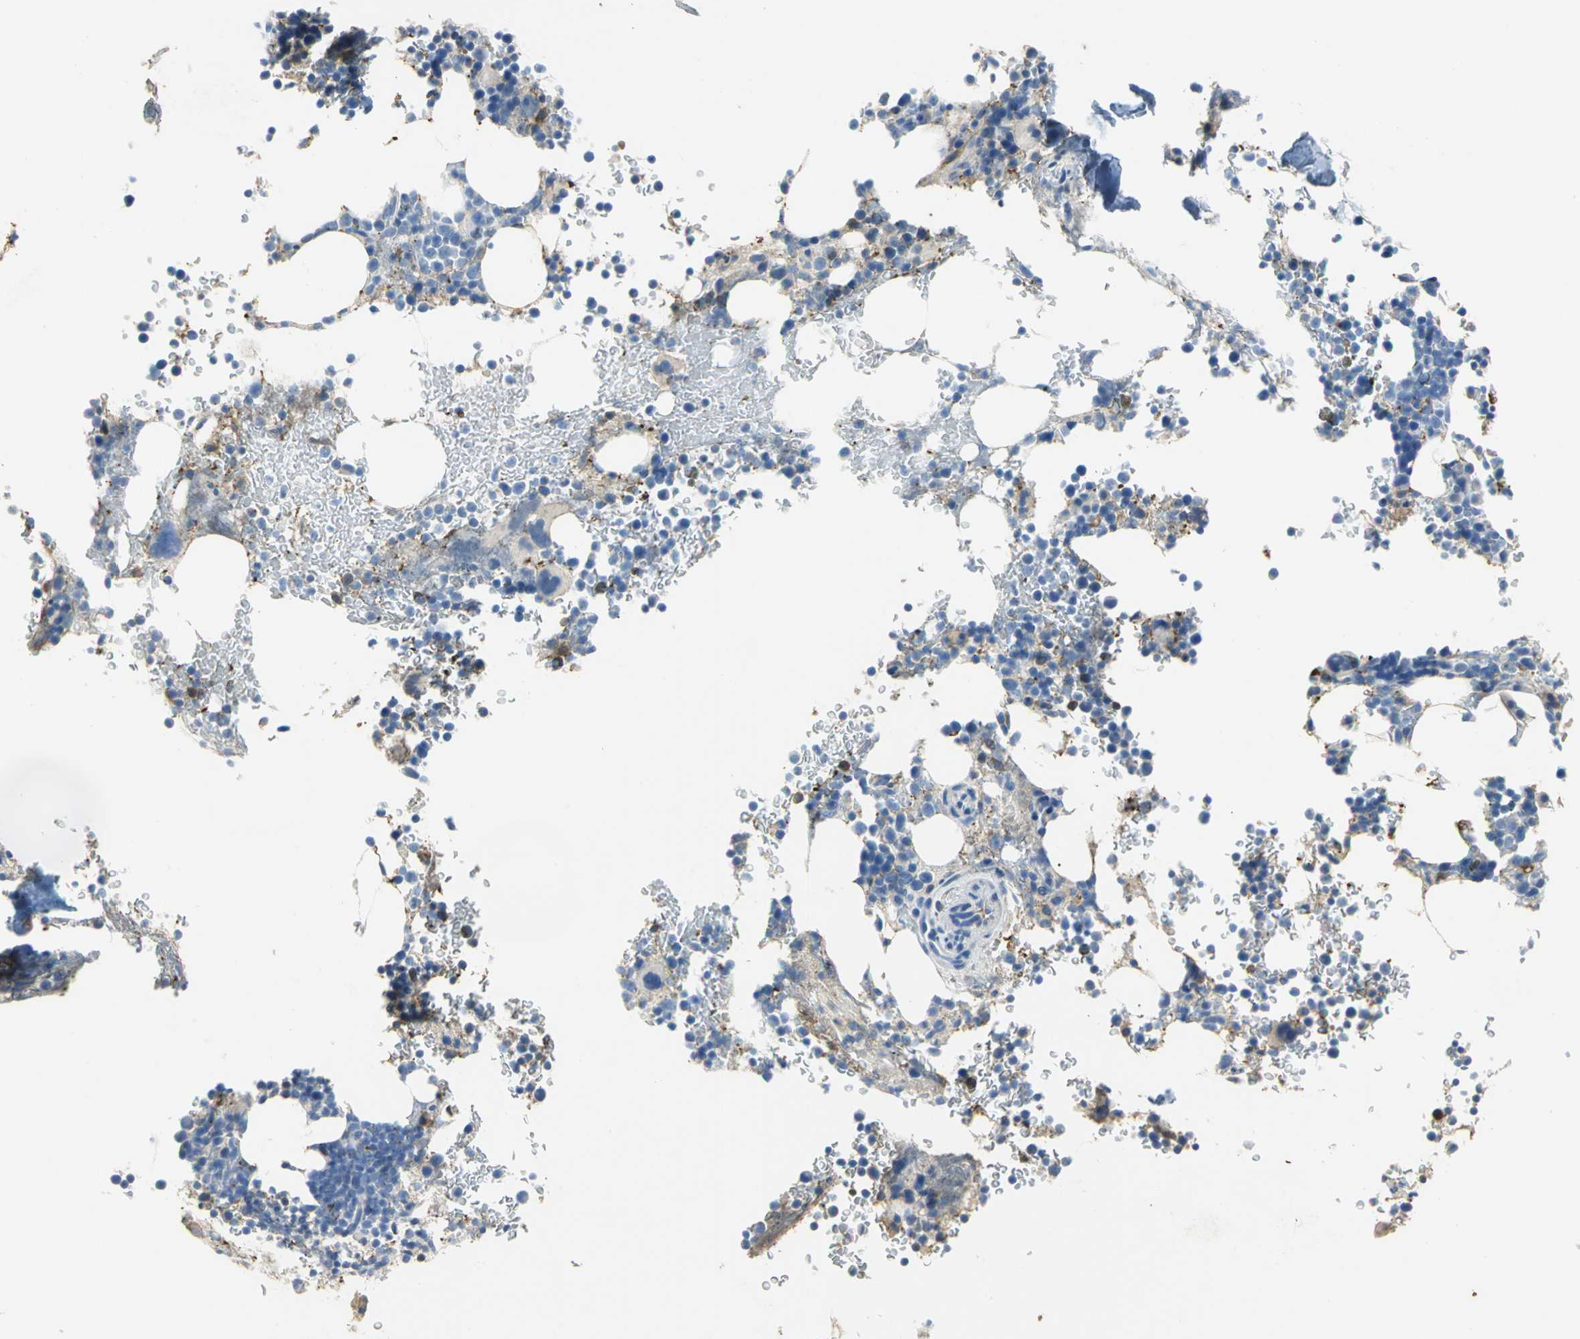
{"staining": {"intensity": "moderate", "quantity": "25%-75%", "location": "cytoplasmic/membranous"}, "tissue": "bone marrow", "cell_type": "Hematopoietic cells", "image_type": "normal", "snomed": [{"axis": "morphology", "description": "Normal tissue, NOS"}, {"axis": "topography", "description": "Bone marrow"}], "caption": "Moderate cytoplasmic/membranous protein expression is identified in about 25%-75% of hematopoietic cells in bone marrow. The protein is shown in brown color, while the nuclei are stained blue.", "gene": "GYG2", "patient": {"sex": "female", "age": 73}}